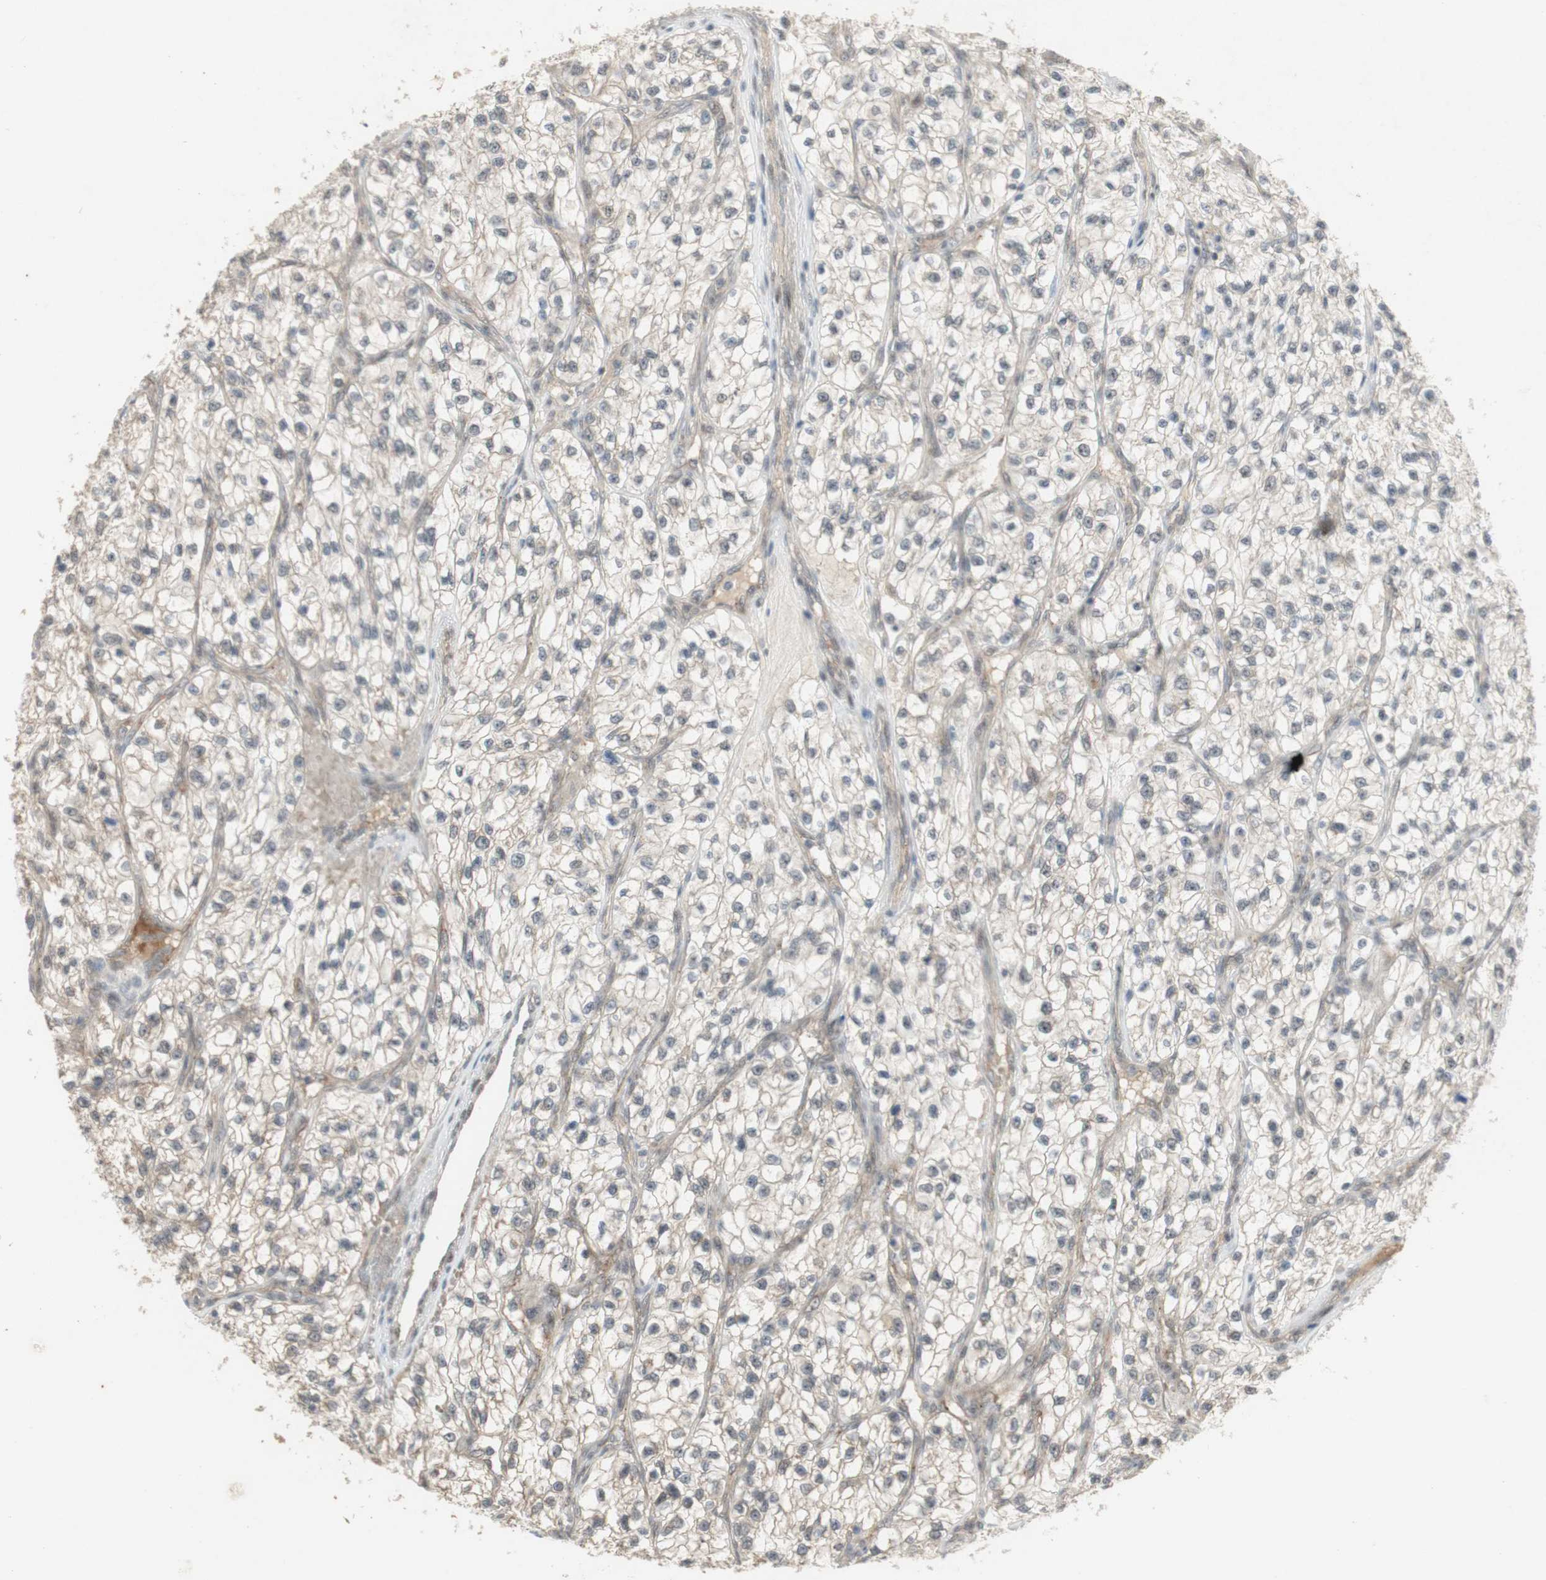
{"staining": {"intensity": "moderate", "quantity": ">75%", "location": "cytoplasmic/membranous"}, "tissue": "renal cancer", "cell_type": "Tumor cells", "image_type": "cancer", "snomed": [{"axis": "morphology", "description": "Adenocarcinoma, NOS"}, {"axis": "topography", "description": "Kidney"}], "caption": "A brown stain labels moderate cytoplasmic/membranous positivity of a protein in human renal cancer (adenocarcinoma) tumor cells.", "gene": "CYLD", "patient": {"sex": "female", "age": 57}}